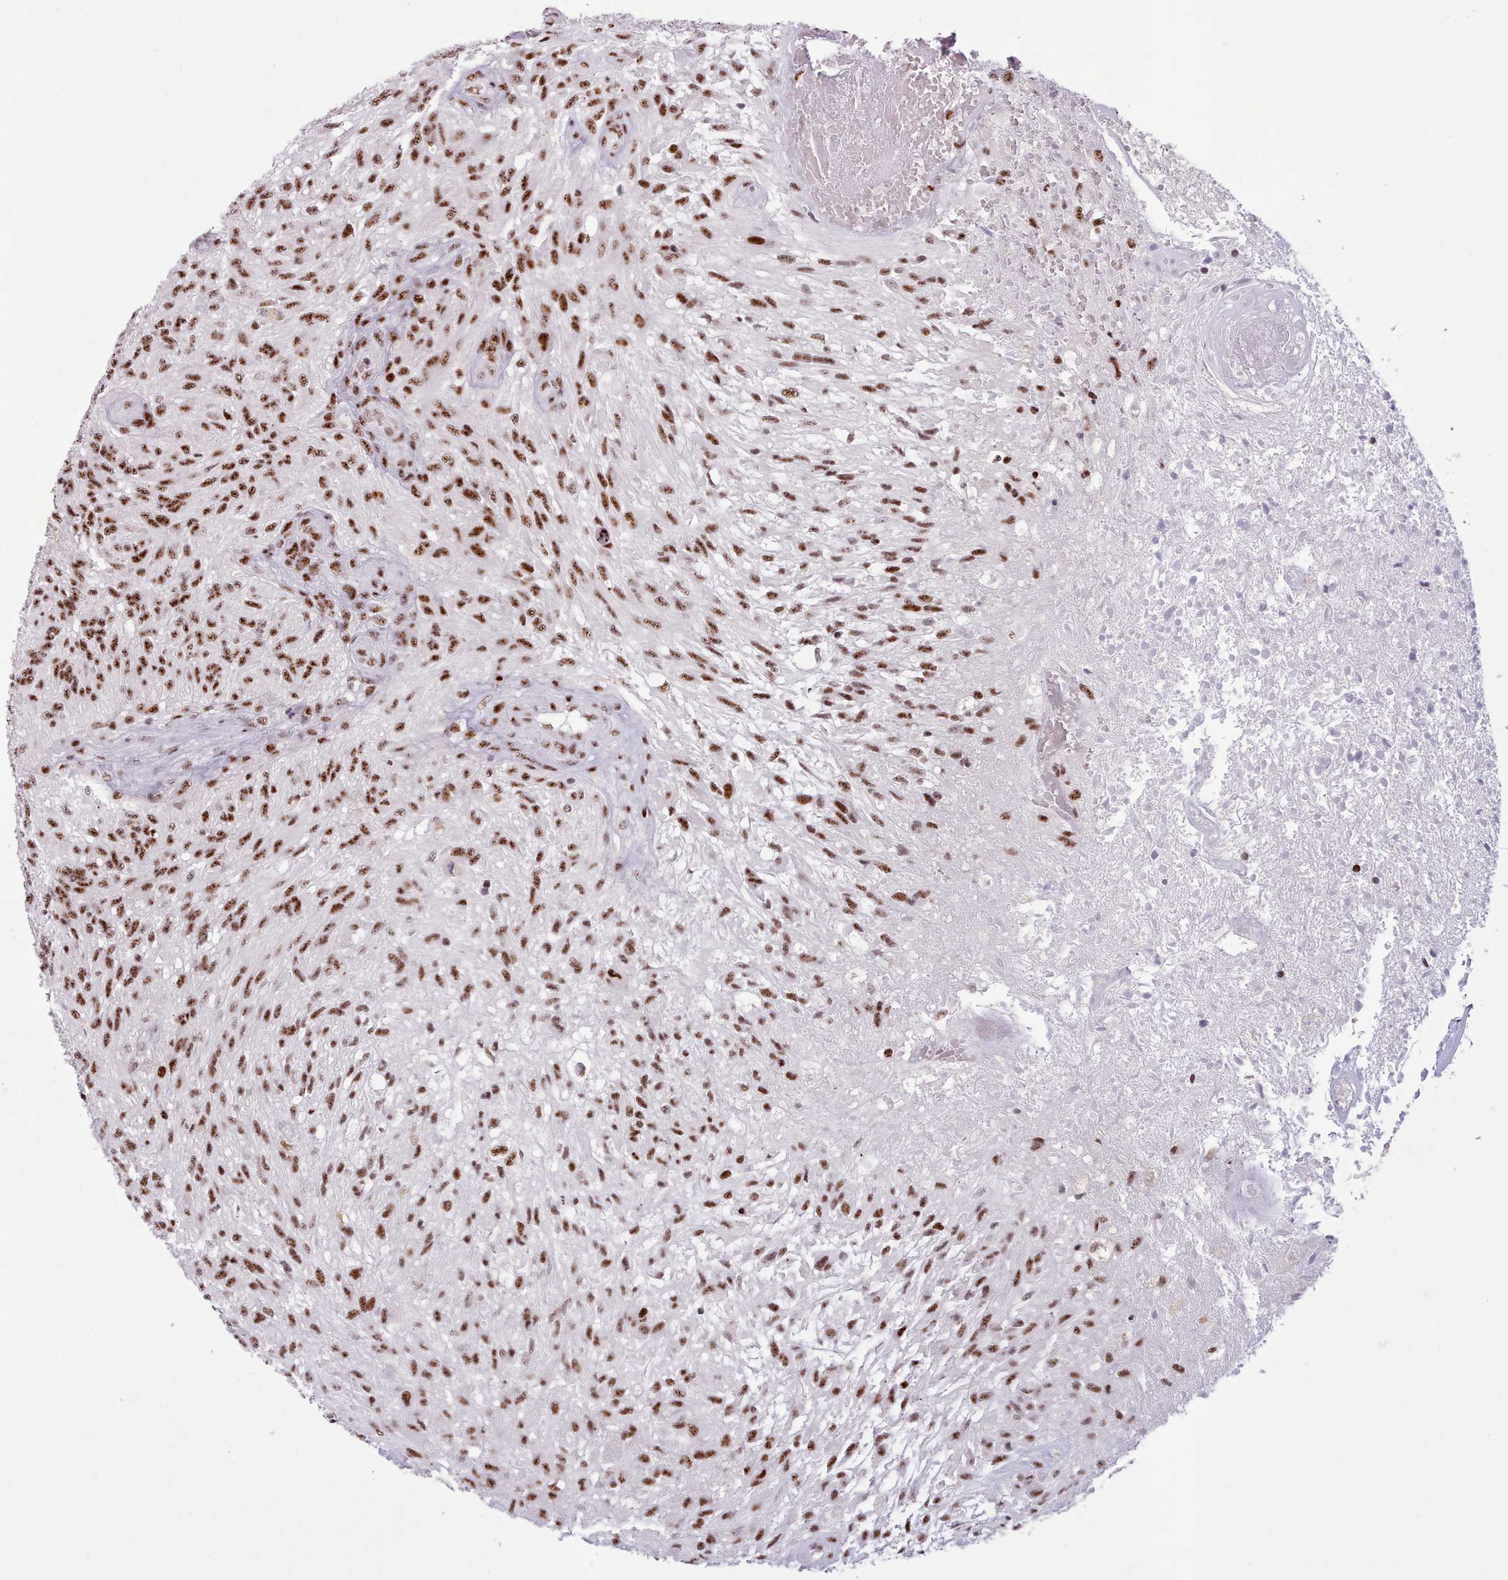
{"staining": {"intensity": "strong", "quantity": ">75%", "location": "nuclear"}, "tissue": "glioma", "cell_type": "Tumor cells", "image_type": "cancer", "snomed": [{"axis": "morphology", "description": "Glioma, malignant, High grade"}, {"axis": "topography", "description": "Brain"}], "caption": "IHC of human glioma demonstrates high levels of strong nuclear positivity in about >75% of tumor cells. (DAB (3,3'-diaminobenzidine) IHC, brown staining for protein, blue staining for nuclei).", "gene": "TMEM35B", "patient": {"sex": "male", "age": 56}}